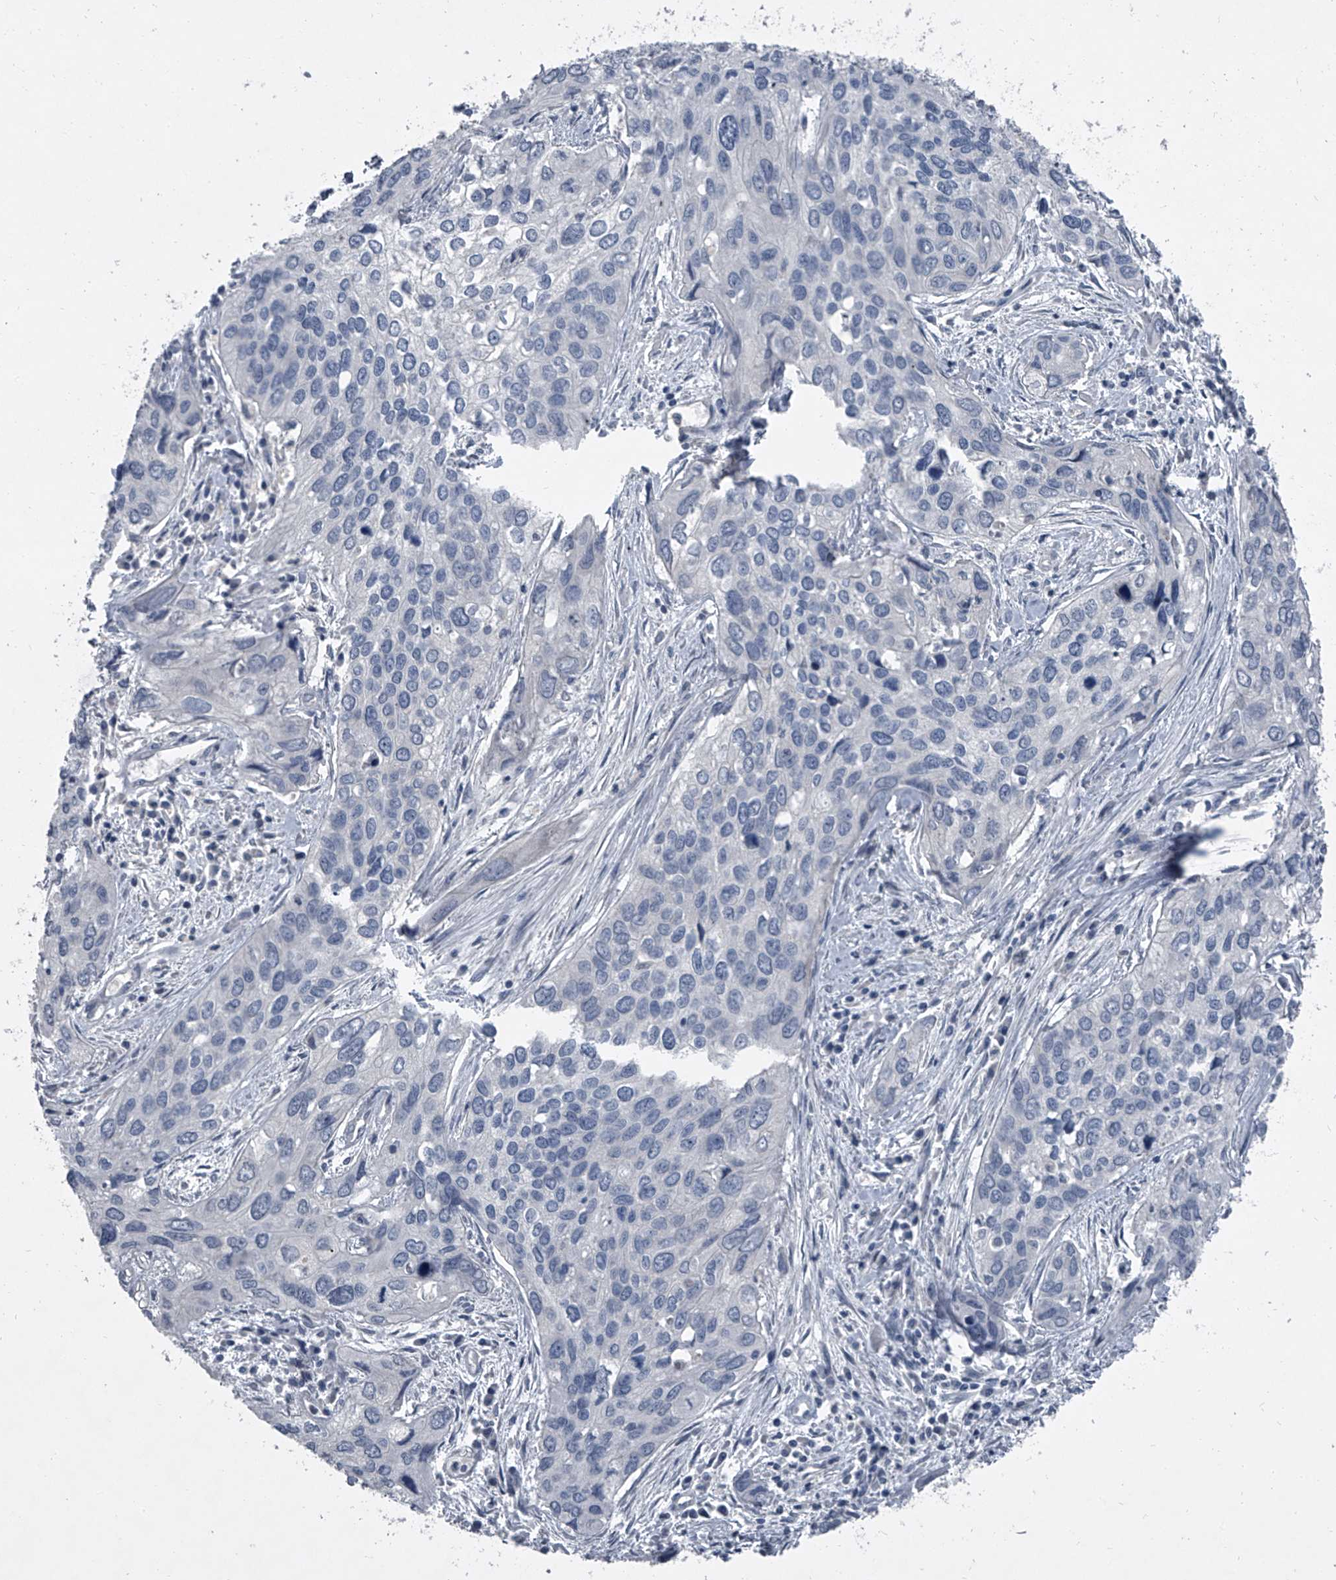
{"staining": {"intensity": "negative", "quantity": "none", "location": "none"}, "tissue": "cervical cancer", "cell_type": "Tumor cells", "image_type": "cancer", "snomed": [{"axis": "morphology", "description": "Squamous cell carcinoma, NOS"}, {"axis": "topography", "description": "Cervix"}], "caption": "Cervical cancer (squamous cell carcinoma) was stained to show a protein in brown. There is no significant positivity in tumor cells. Brightfield microscopy of immunohistochemistry stained with DAB (3,3'-diaminobenzidine) (brown) and hematoxylin (blue), captured at high magnification.", "gene": "HEPHL1", "patient": {"sex": "female", "age": 55}}